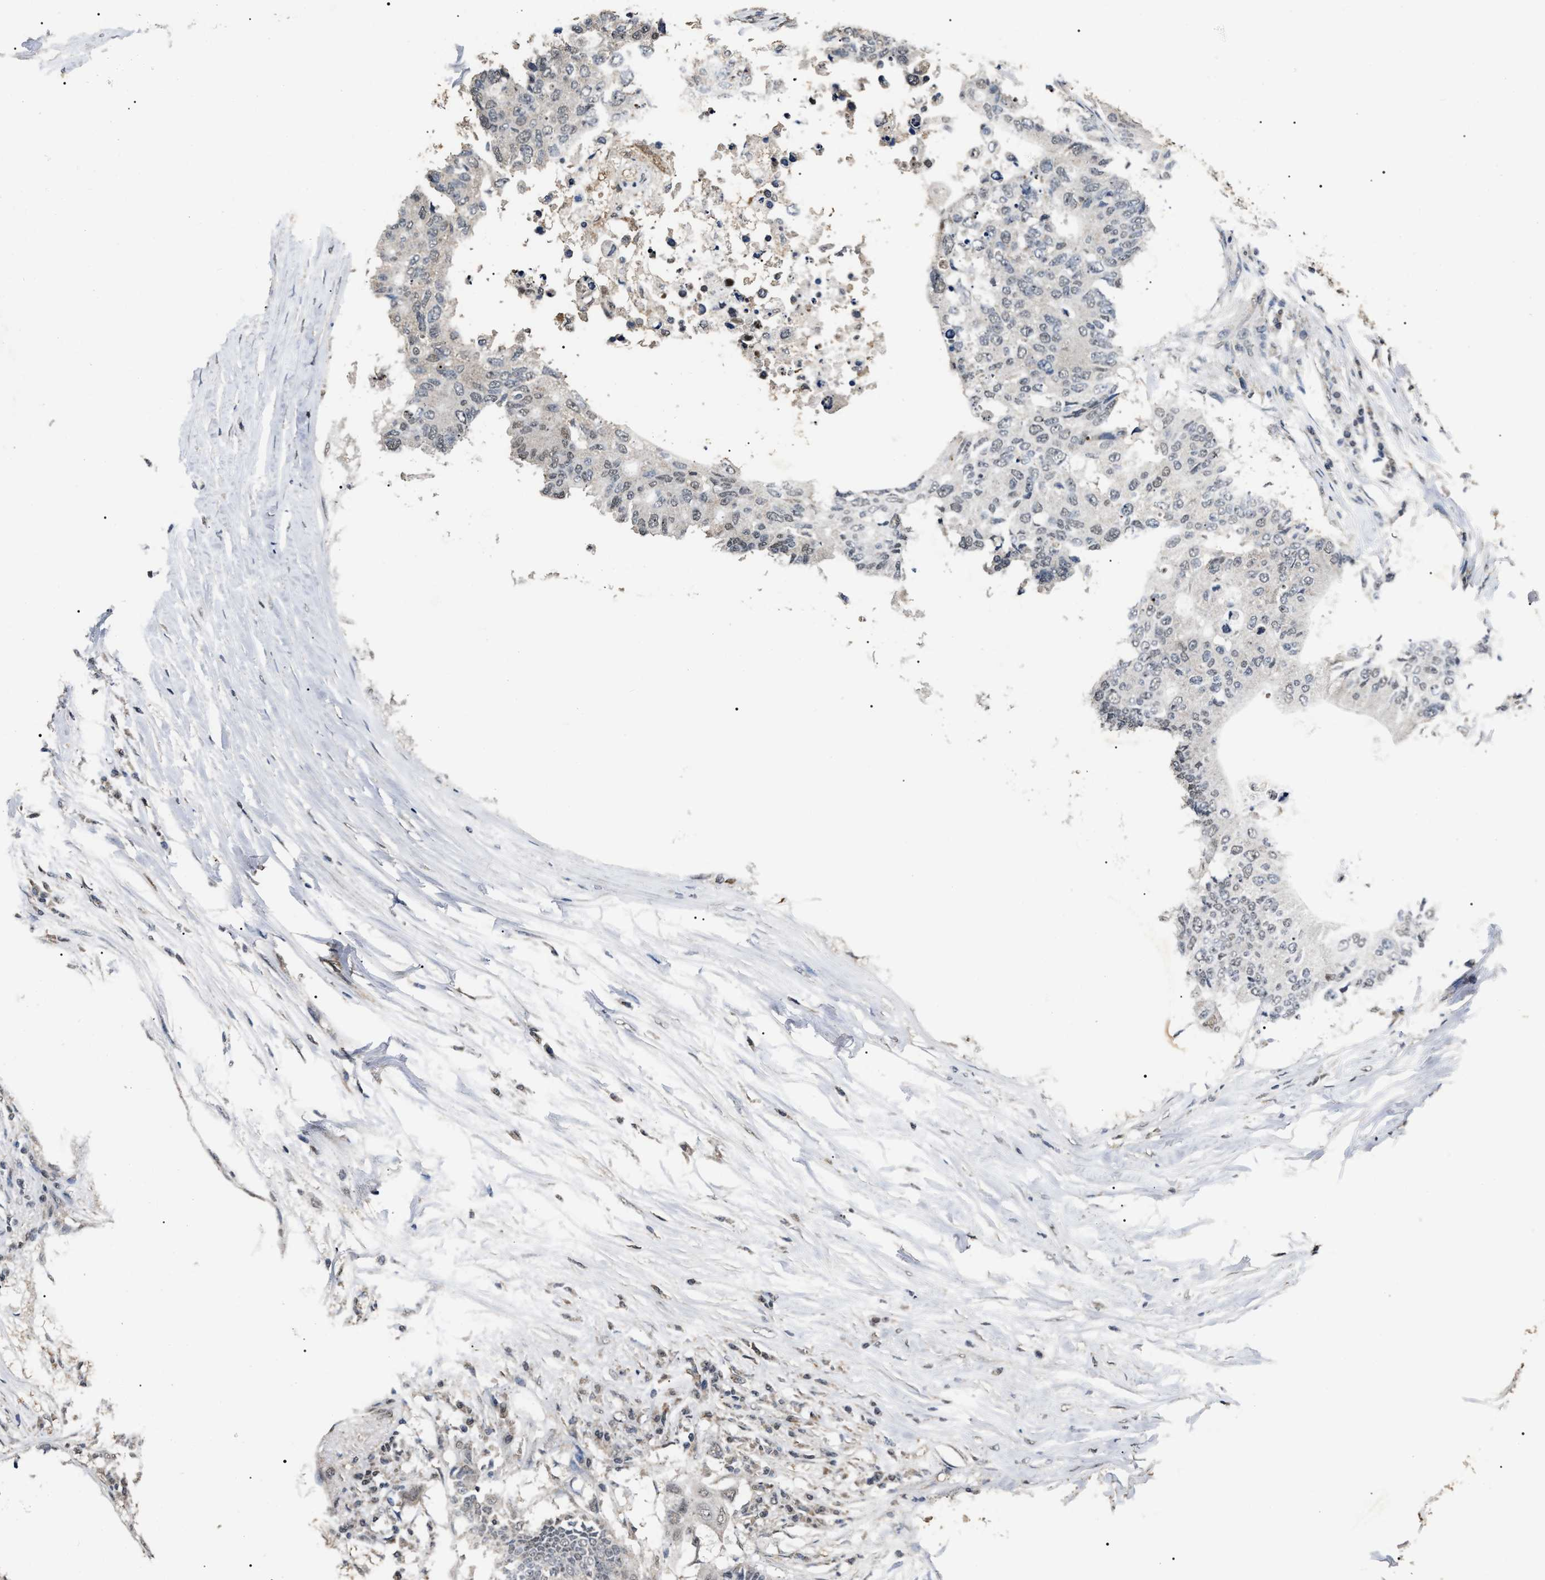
{"staining": {"intensity": "weak", "quantity": "<25%", "location": "nuclear"}, "tissue": "colorectal cancer", "cell_type": "Tumor cells", "image_type": "cancer", "snomed": [{"axis": "morphology", "description": "Adenocarcinoma, NOS"}, {"axis": "topography", "description": "Colon"}], "caption": "The micrograph exhibits no significant staining in tumor cells of adenocarcinoma (colorectal).", "gene": "ANP32E", "patient": {"sex": "male", "age": 71}}